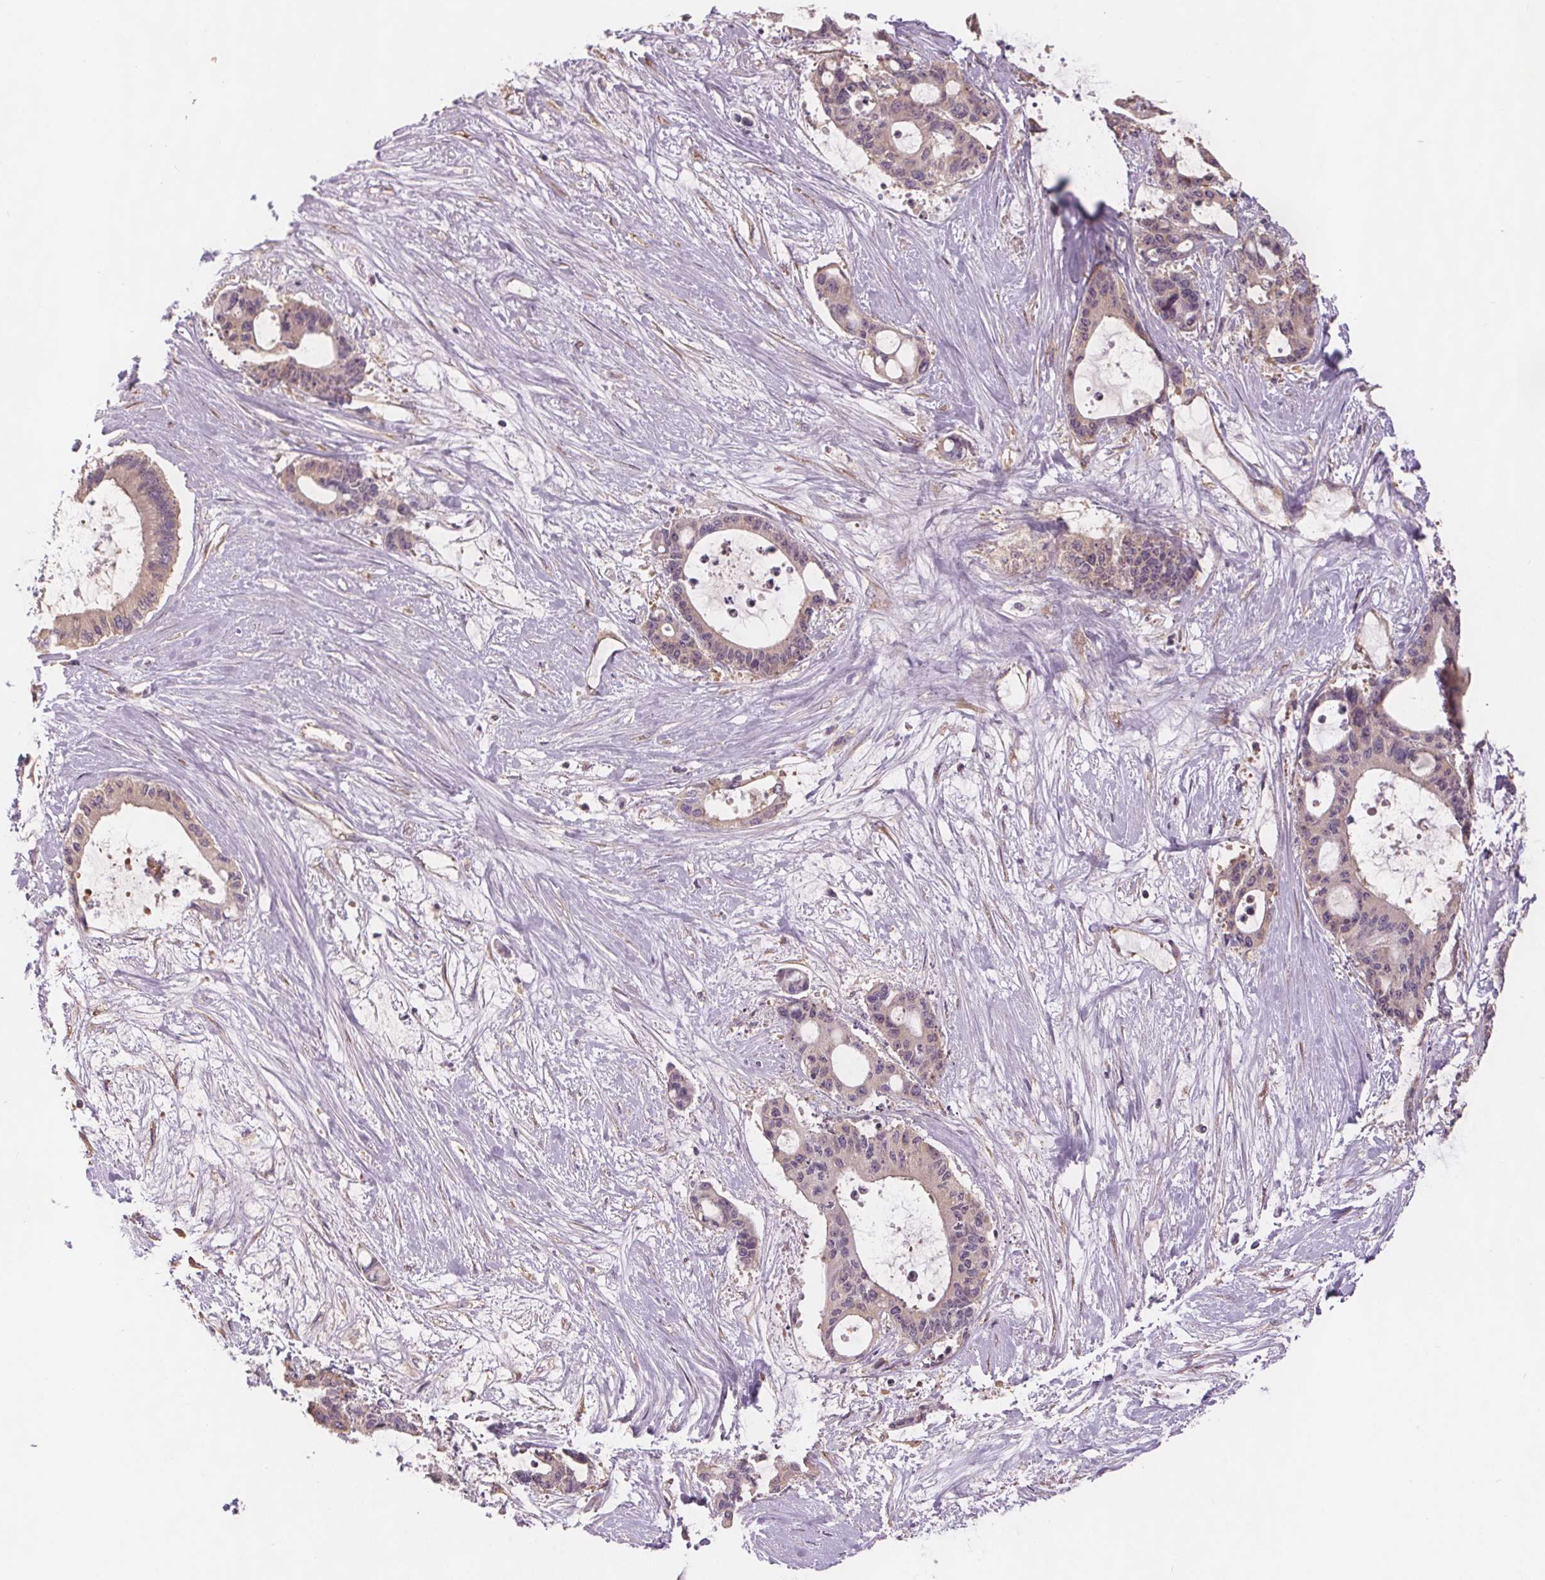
{"staining": {"intensity": "weak", "quantity": "<25%", "location": "cytoplasmic/membranous"}, "tissue": "liver cancer", "cell_type": "Tumor cells", "image_type": "cancer", "snomed": [{"axis": "morphology", "description": "Normal tissue, NOS"}, {"axis": "morphology", "description": "Cholangiocarcinoma"}, {"axis": "topography", "description": "Liver"}, {"axis": "topography", "description": "Peripheral nerve tissue"}], "caption": "Liver cancer (cholangiocarcinoma) stained for a protein using immunohistochemistry (IHC) exhibits no staining tumor cells.", "gene": "TMEM80", "patient": {"sex": "female", "age": 73}}